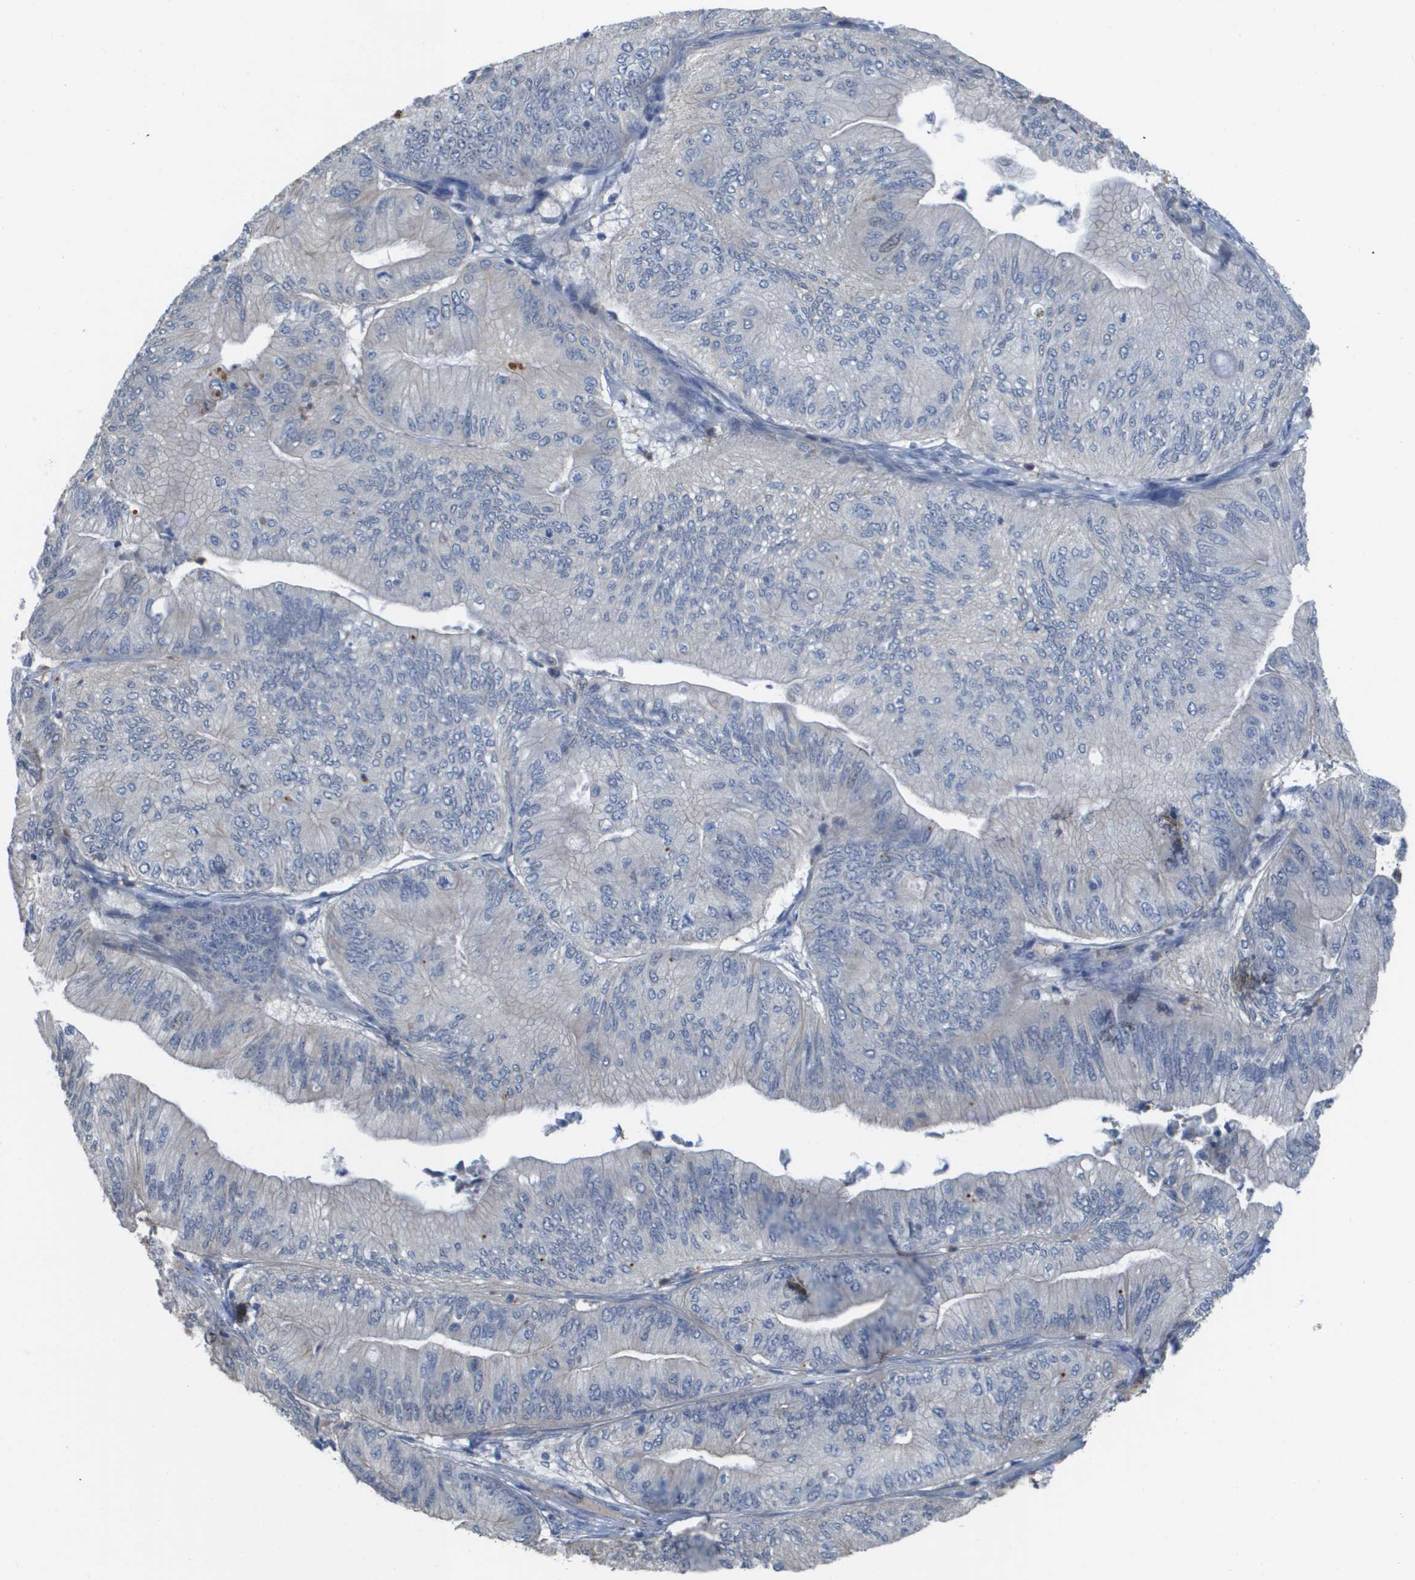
{"staining": {"intensity": "negative", "quantity": "none", "location": "none"}, "tissue": "ovarian cancer", "cell_type": "Tumor cells", "image_type": "cancer", "snomed": [{"axis": "morphology", "description": "Cystadenocarcinoma, mucinous, NOS"}, {"axis": "topography", "description": "Ovary"}], "caption": "Tumor cells are negative for protein expression in human ovarian cancer (mucinous cystadenocarcinoma).", "gene": "RNF112", "patient": {"sex": "female", "age": 61}}